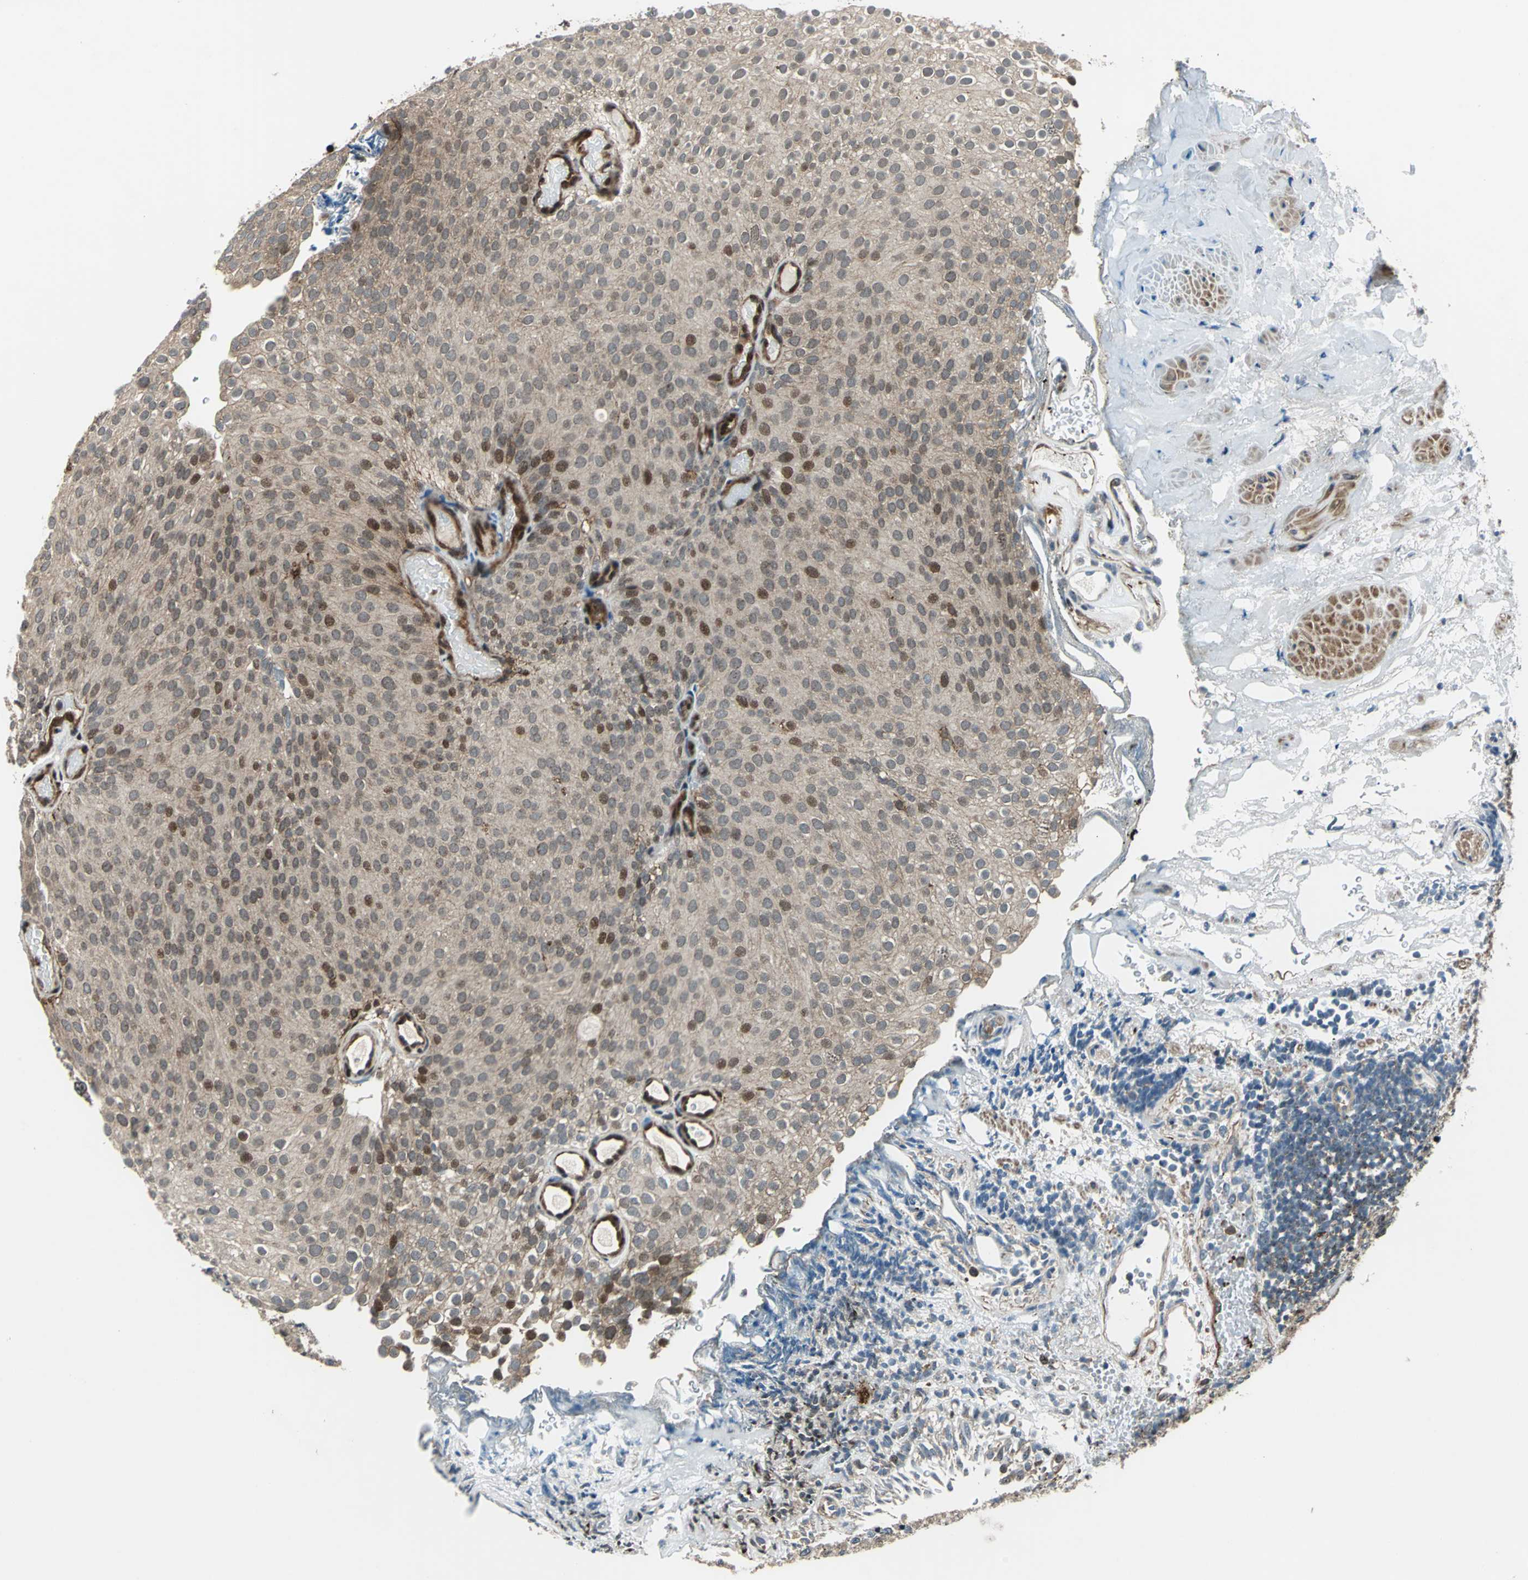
{"staining": {"intensity": "moderate", "quantity": "25%-75%", "location": "nuclear"}, "tissue": "urothelial cancer", "cell_type": "Tumor cells", "image_type": "cancer", "snomed": [{"axis": "morphology", "description": "Urothelial carcinoma, Low grade"}, {"axis": "topography", "description": "Urinary bladder"}], "caption": "The immunohistochemical stain shows moderate nuclear expression in tumor cells of urothelial carcinoma (low-grade) tissue. (IHC, brightfield microscopy, high magnification).", "gene": "AATF", "patient": {"sex": "male", "age": 78}}